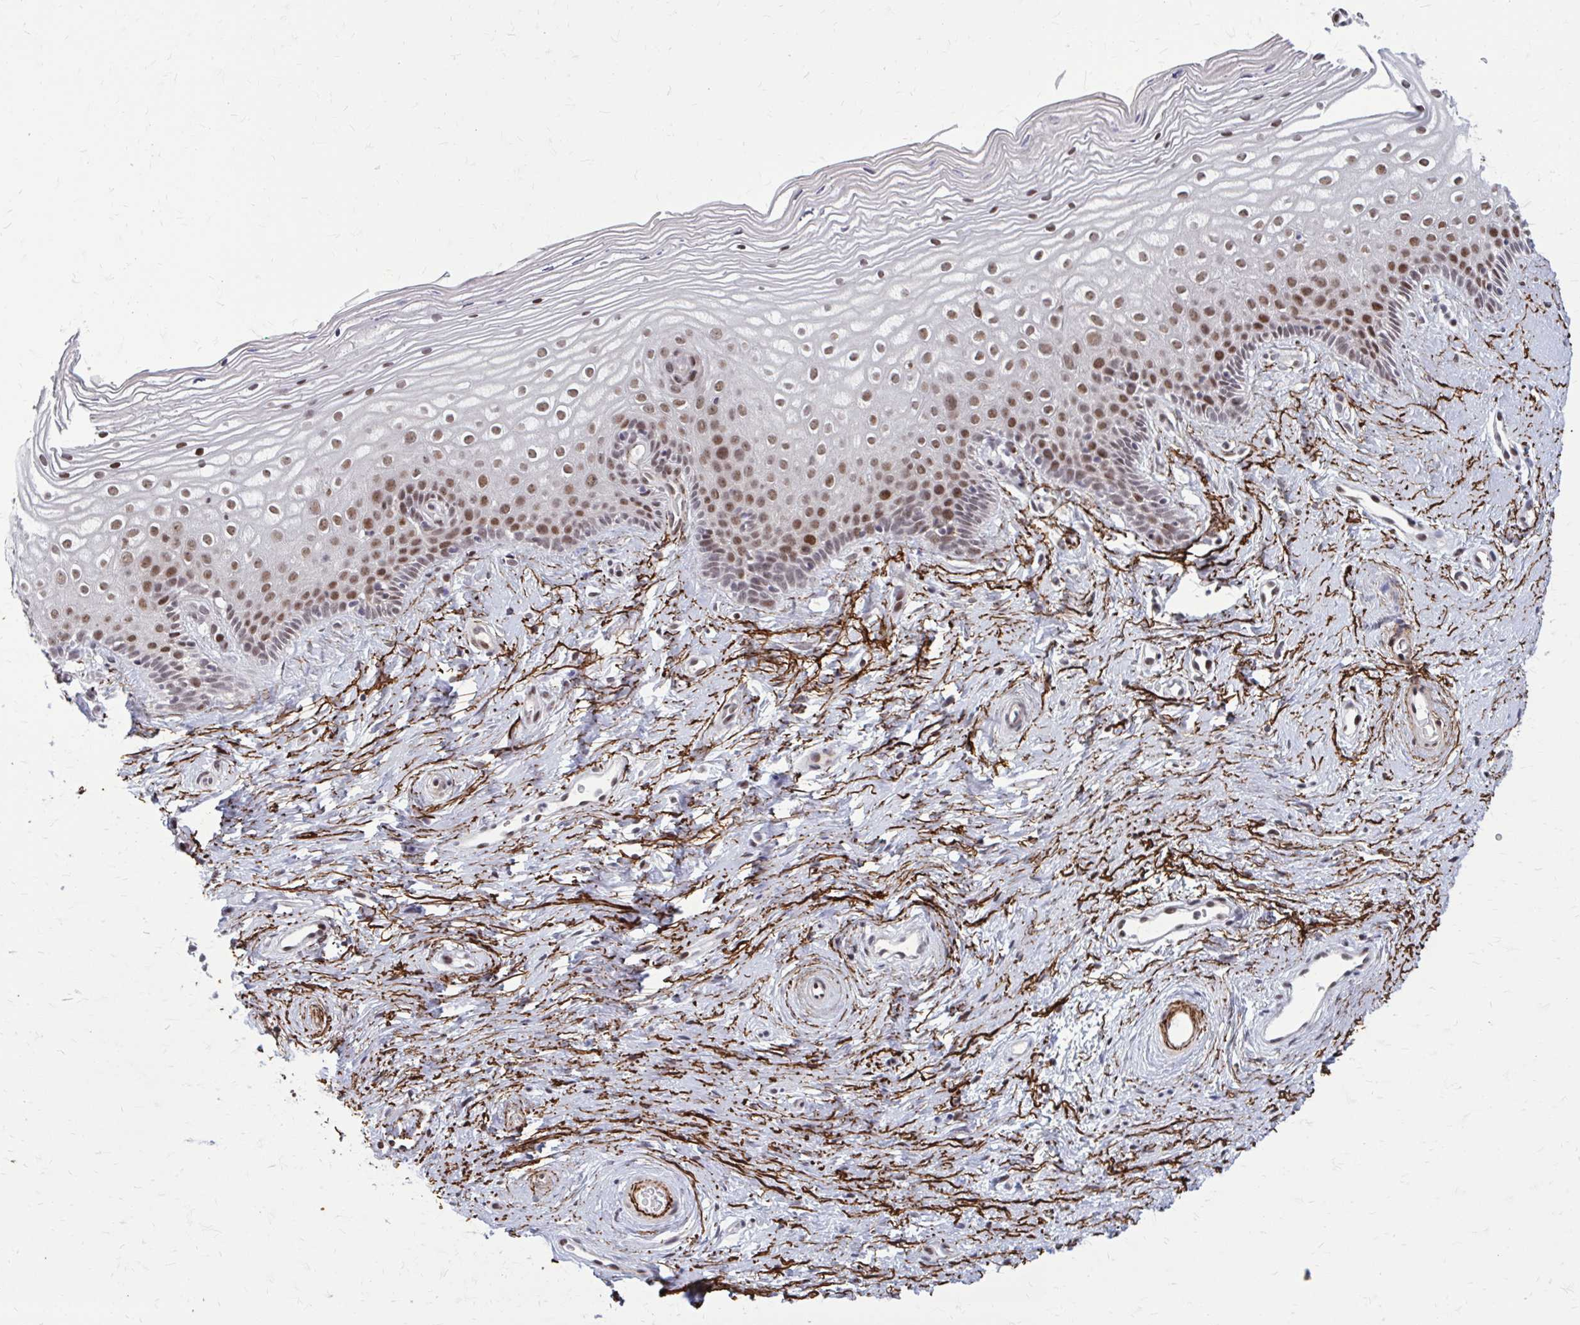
{"staining": {"intensity": "moderate", "quantity": ">75%", "location": "nuclear"}, "tissue": "cervix", "cell_type": "Glandular cells", "image_type": "normal", "snomed": [{"axis": "morphology", "description": "Normal tissue, NOS"}, {"axis": "topography", "description": "Cervix"}], "caption": "Immunohistochemistry (IHC) image of unremarkable cervix stained for a protein (brown), which displays medium levels of moderate nuclear positivity in approximately >75% of glandular cells.", "gene": "PSME4", "patient": {"sex": "female", "age": 40}}